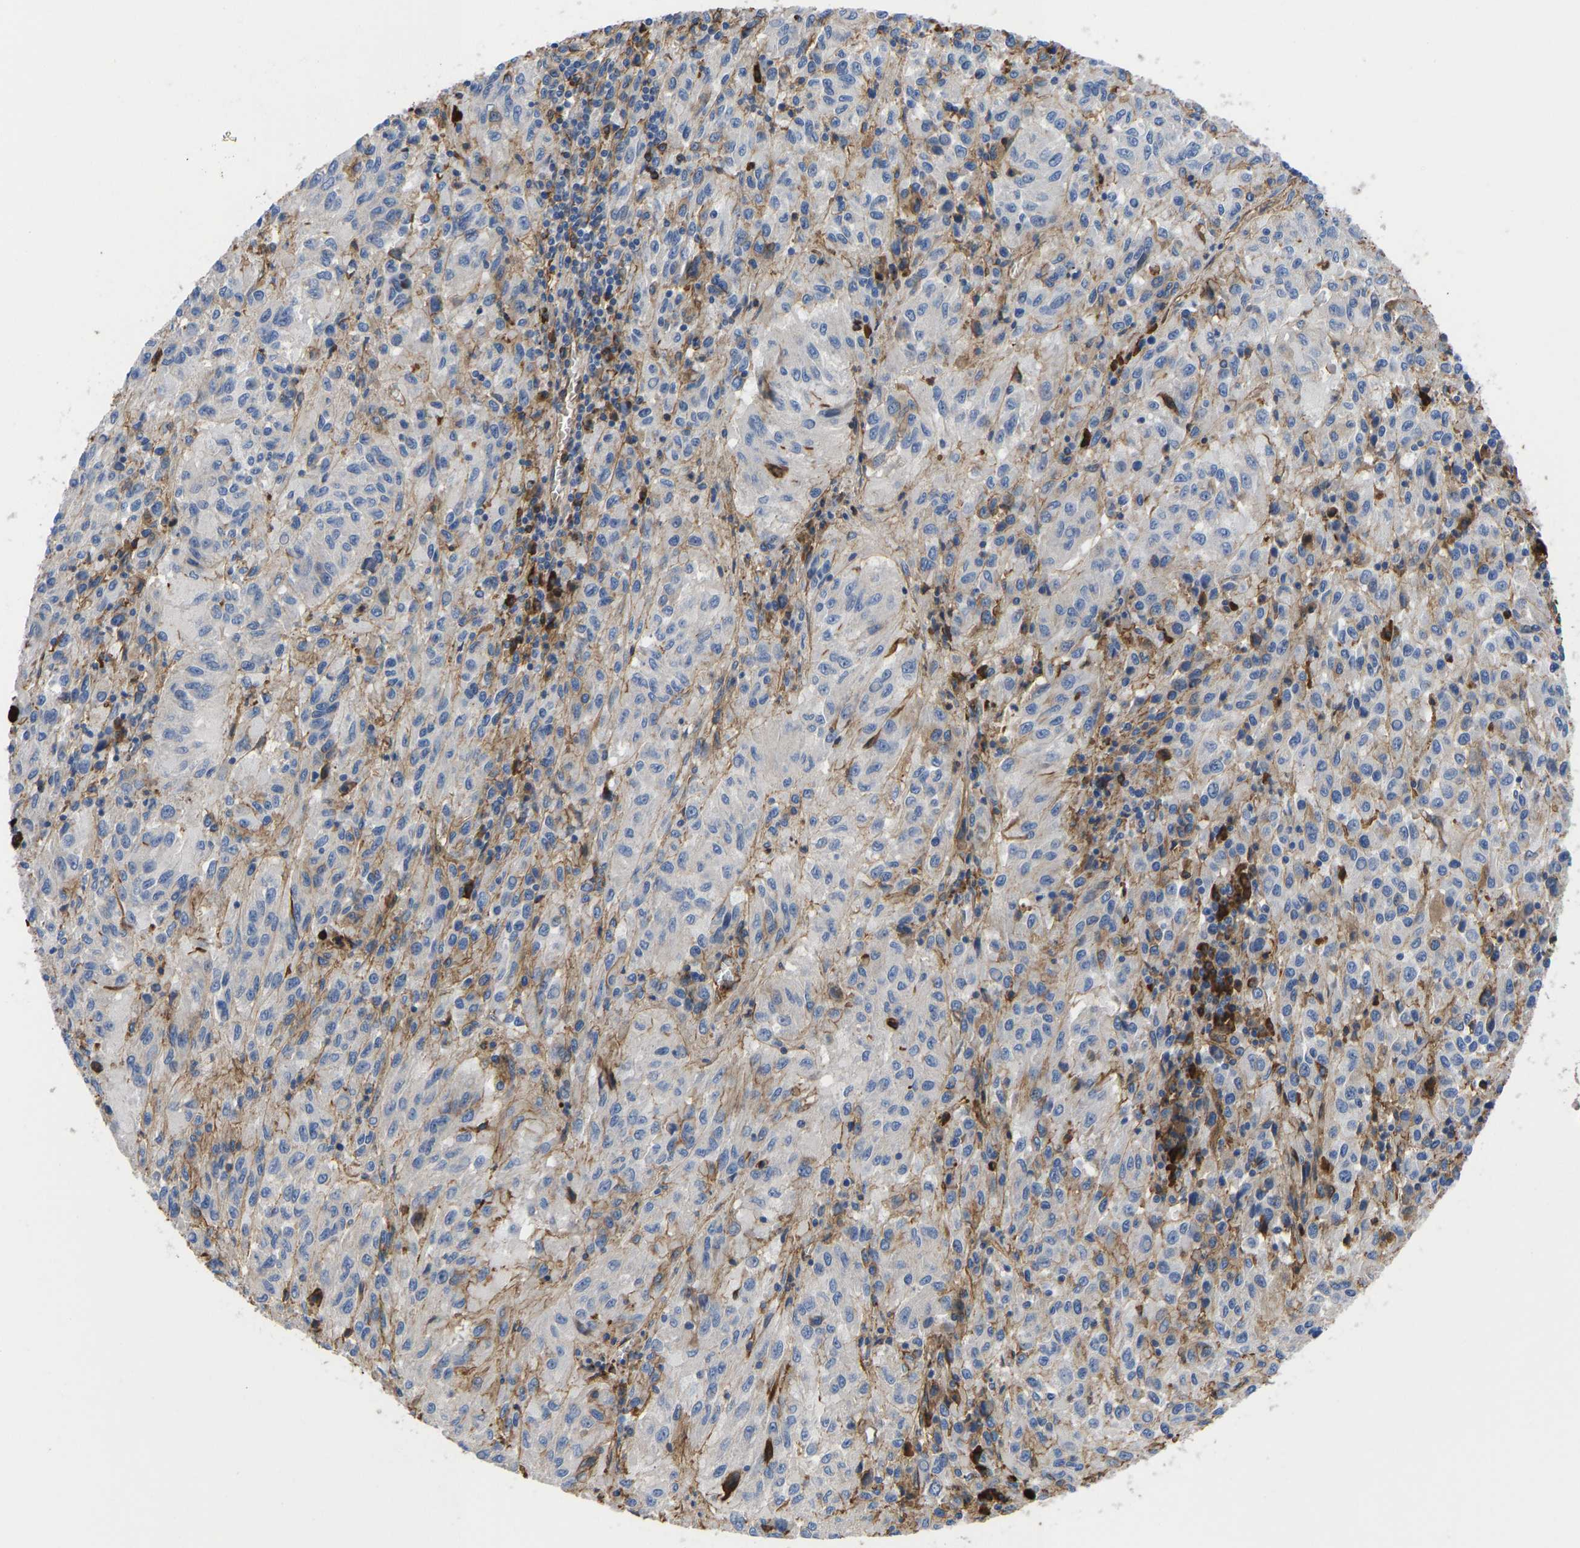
{"staining": {"intensity": "negative", "quantity": "none", "location": "none"}, "tissue": "melanoma", "cell_type": "Tumor cells", "image_type": "cancer", "snomed": [{"axis": "morphology", "description": "Malignant melanoma, Metastatic site"}, {"axis": "topography", "description": "Lung"}], "caption": "High magnification brightfield microscopy of malignant melanoma (metastatic site) stained with DAB (3,3'-diaminobenzidine) (brown) and counterstained with hematoxylin (blue): tumor cells show no significant staining. Nuclei are stained in blue.", "gene": "HSPG2", "patient": {"sex": "male", "age": 64}}